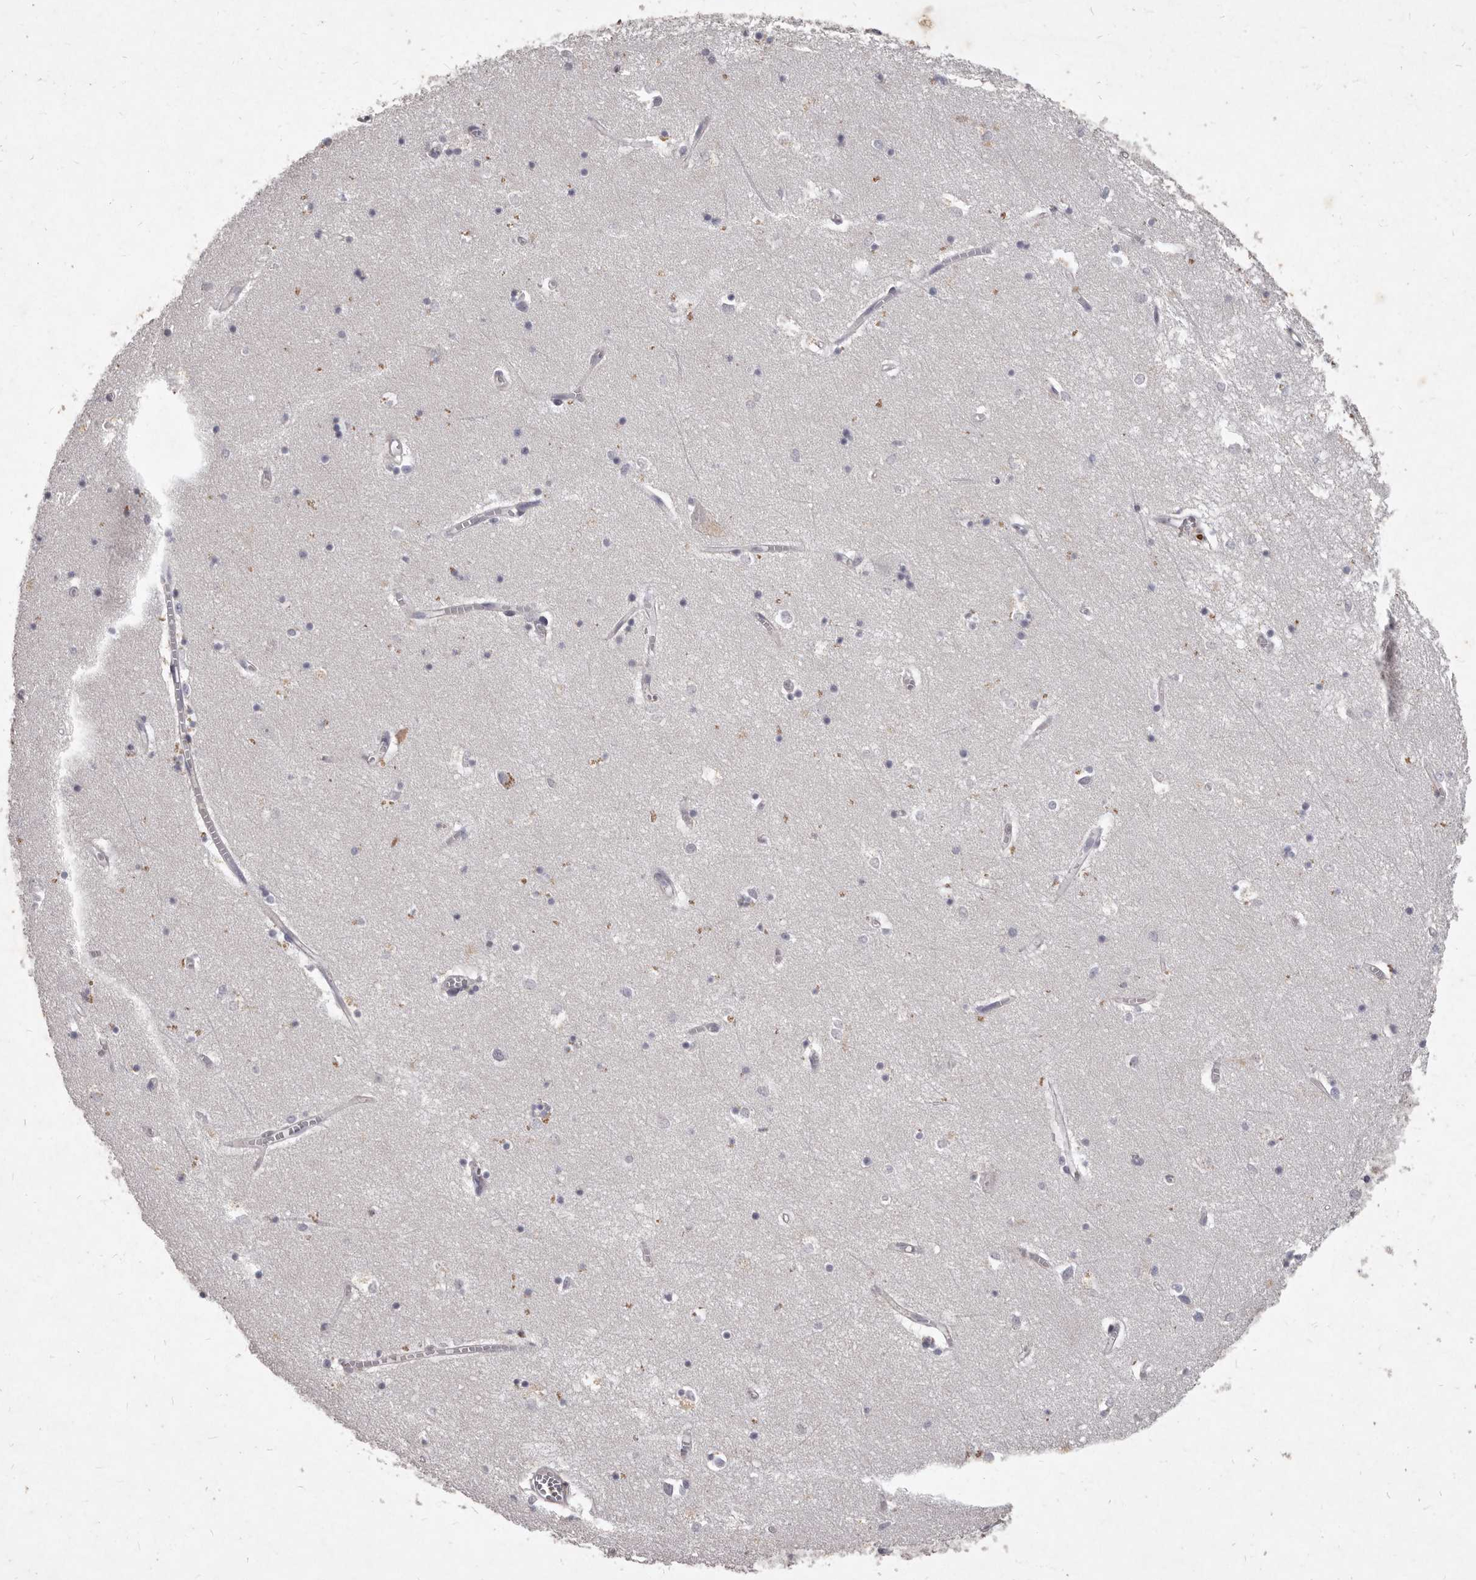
{"staining": {"intensity": "negative", "quantity": "none", "location": "none"}, "tissue": "hippocampus", "cell_type": "Glial cells", "image_type": "normal", "snomed": [{"axis": "morphology", "description": "Normal tissue, NOS"}, {"axis": "topography", "description": "Hippocampus"}], "caption": "This is an immunohistochemistry histopathology image of benign hippocampus. There is no positivity in glial cells.", "gene": "GPRC5C", "patient": {"sex": "male", "age": 70}}